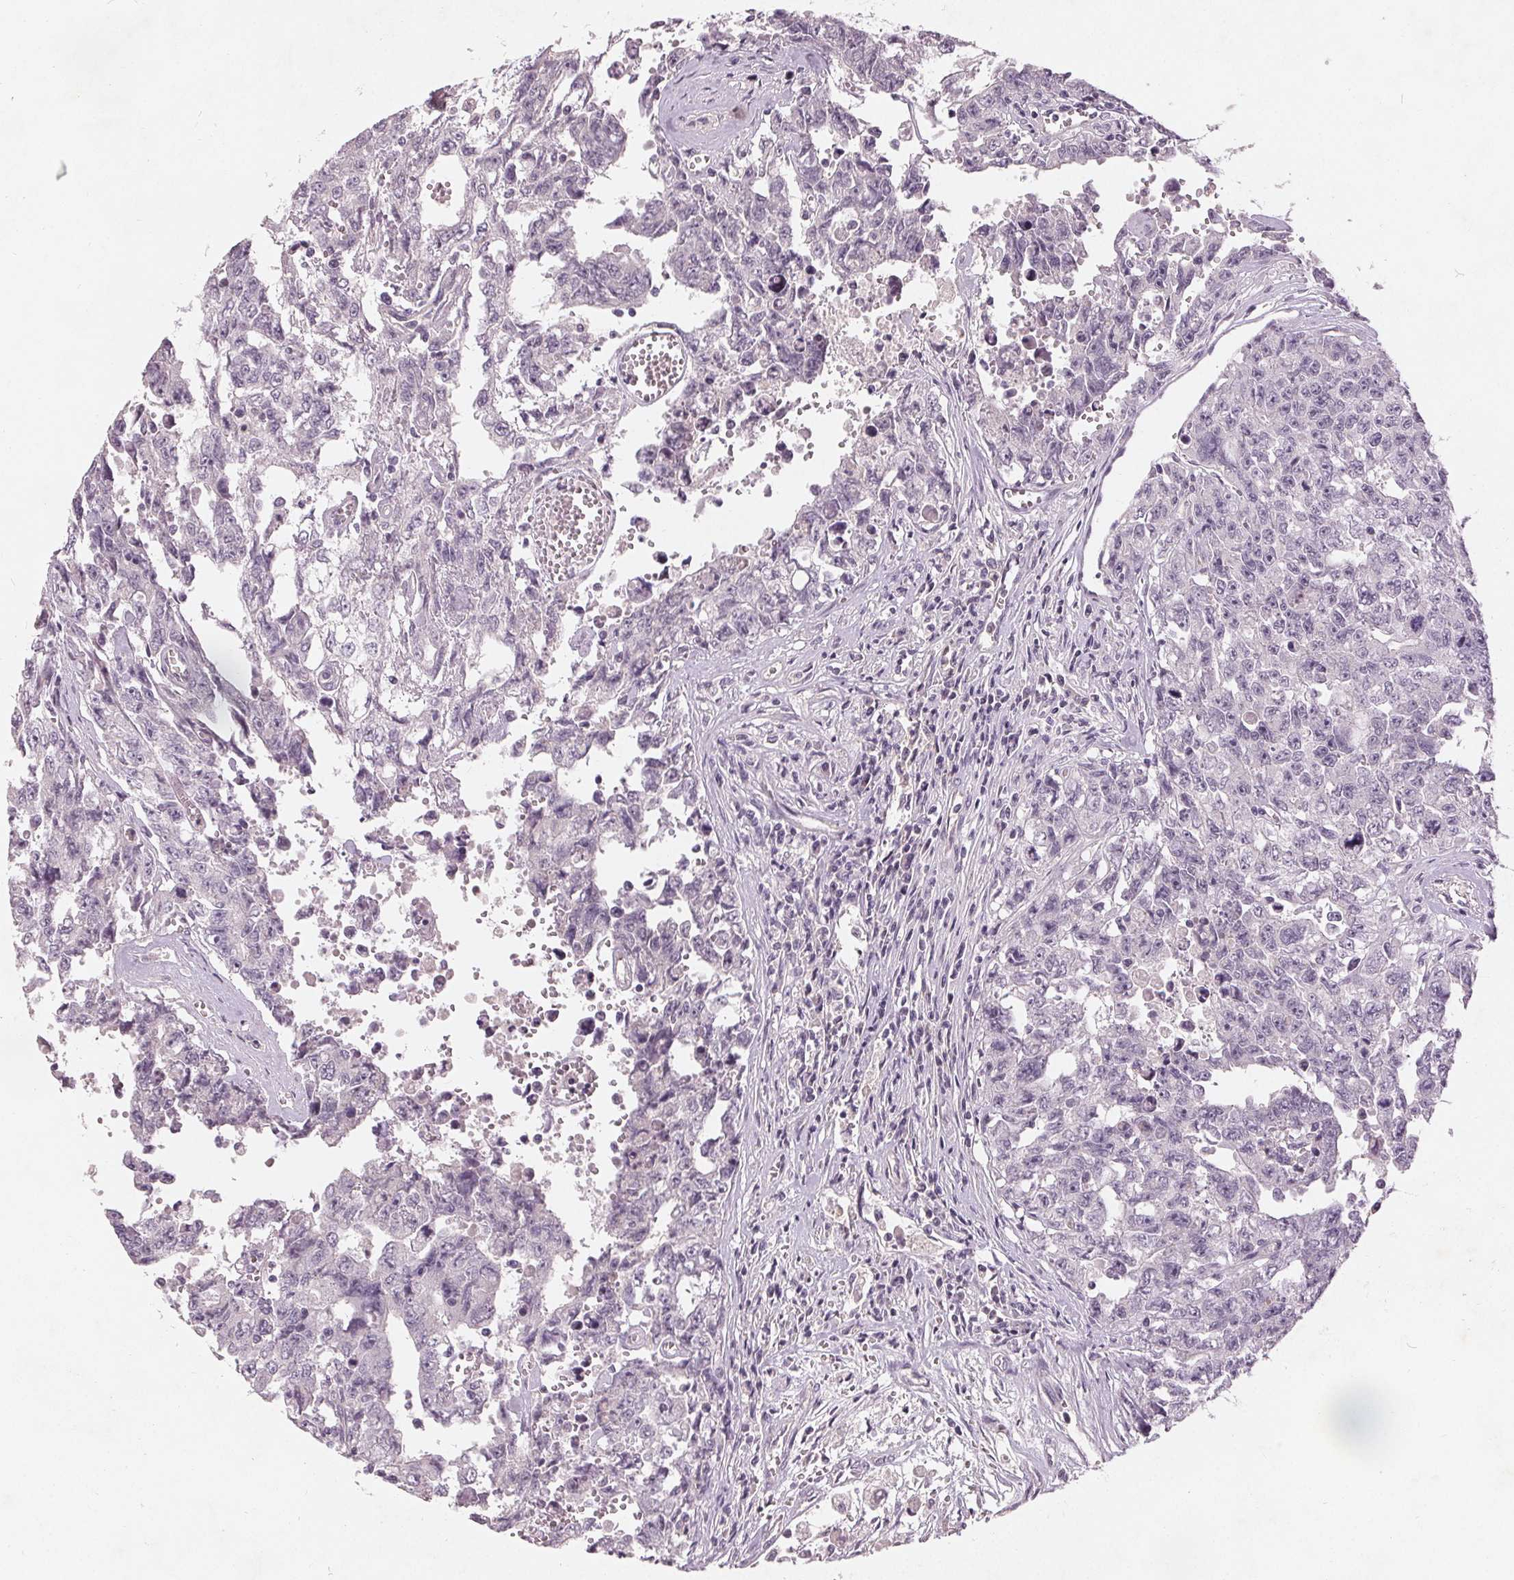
{"staining": {"intensity": "negative", "quantity": "none", "location": "none"}, "tissue": "testis cancer", "cell_type": "Tumor cells", "image_type": "cancer", "snomed": [{"axis": "morphology", "description": "Carcinoma, Embryonal, NOS"}, {"axis": "topography", "description": "Testis"}], "caption": "There is no significant expression in tumor cells of testis cancer (embryonal carcinoma). Nuclei are stained in blue.", "gene": "TRIM60", "patient": {"sex": "male", "age": 24}}